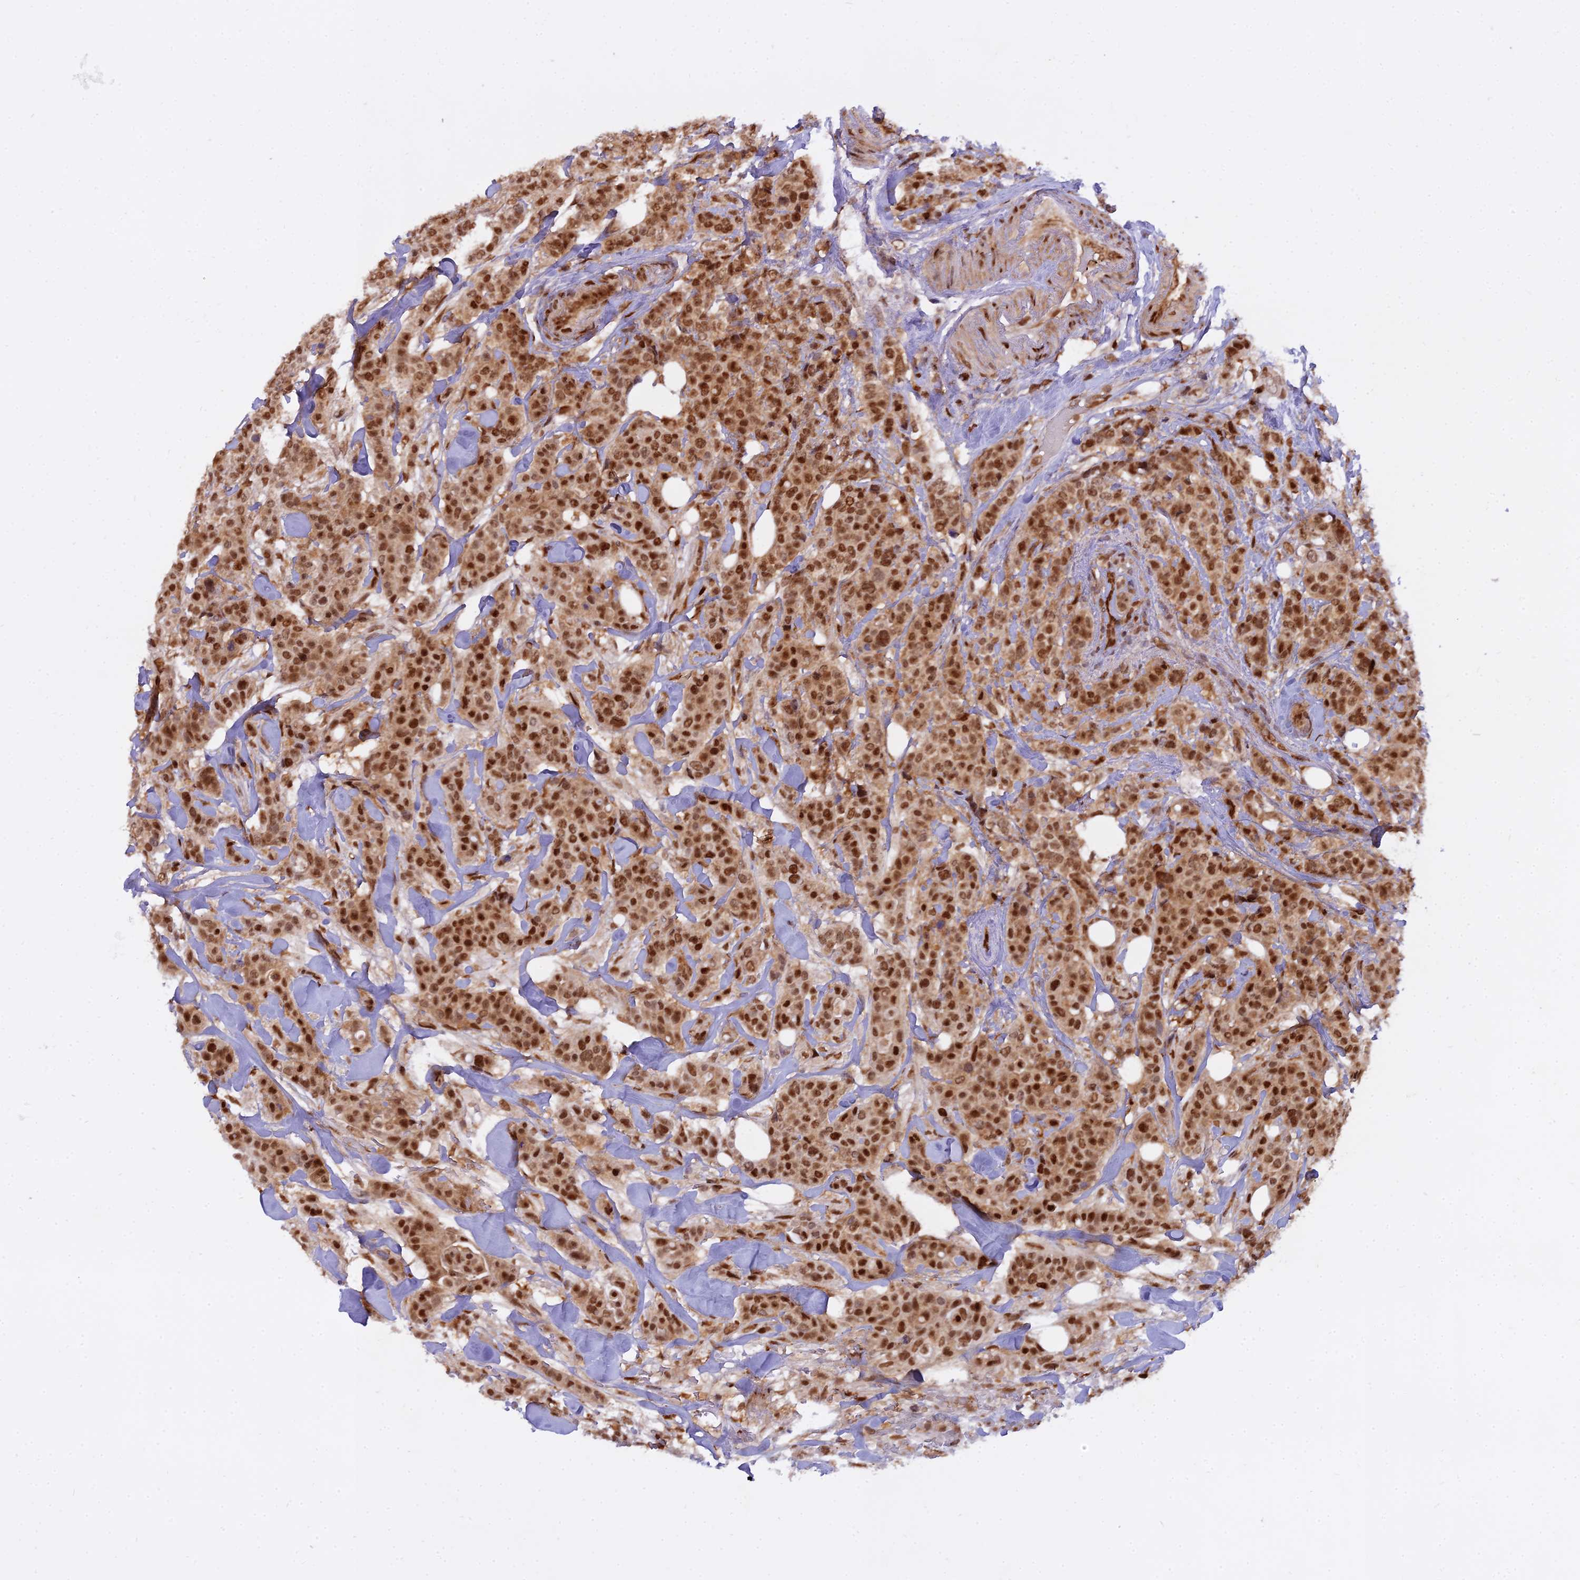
{"staining": {"intensity": "strong", "quantity": ">75%", "location": "nuclear"}, "tissue": "breast cancer", "cell_type": "Tumor cells", "image_type": "cancer", "snomed": [{"axis": "morphology", "description": "Lobular carcinoma"}, {"axis": "topography", "description": "Breast"}], "caption": "Breast cancer (lobular carcinoma) stained with immunohistochemistry (IHC) reveals strong nuclear positivity in about >75% of tumor cells. The protein of interest is shown in brown color, while the nuclei are stained blue.", "gene": "NPEPL1", "patient": {"sex": "female", "age": 51}}